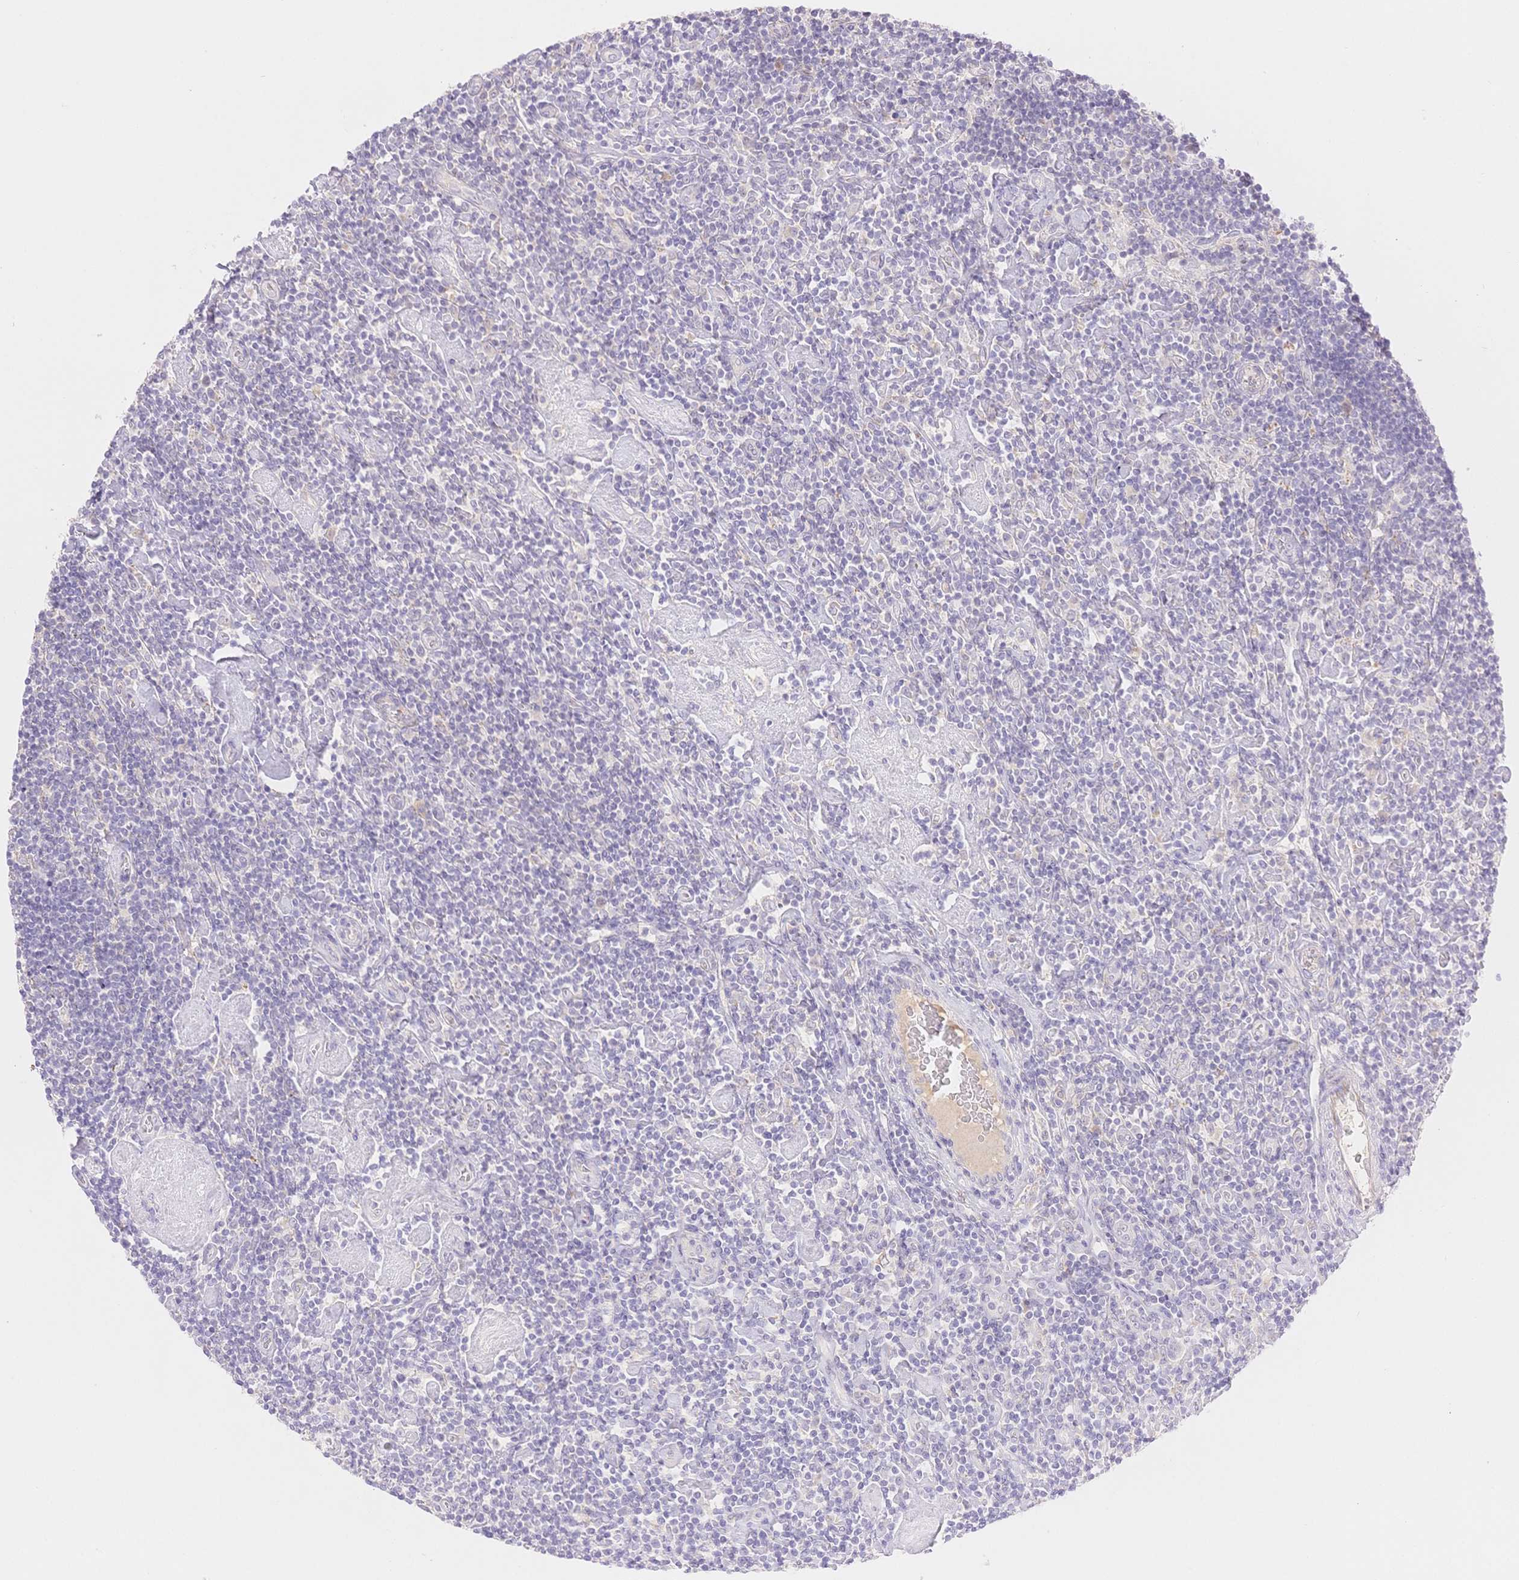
{"staining": {"intensity": "negative", "quantity": "none", "location": "none"}, "tissue": "lymphoma", "cell_type": "Tumor cells", "image_type": "cancer", "snomed": [{"axis": "morphology", "description": "Hodgkin's disease, NOS"}, {"axis": "topography", "description": "Lymph node"}], "caption": "Tumor cells are negative for protein expression in human lymphoma. Brightfield microscopy of immunohistochemistry (IHC) stained with DAB (3,3'-diaminobenzidine) (brown) and hematoxylin (blue), captured at high magnification.", "gene": "WDR54", "patient": {"sex": "male", "age": 40}}